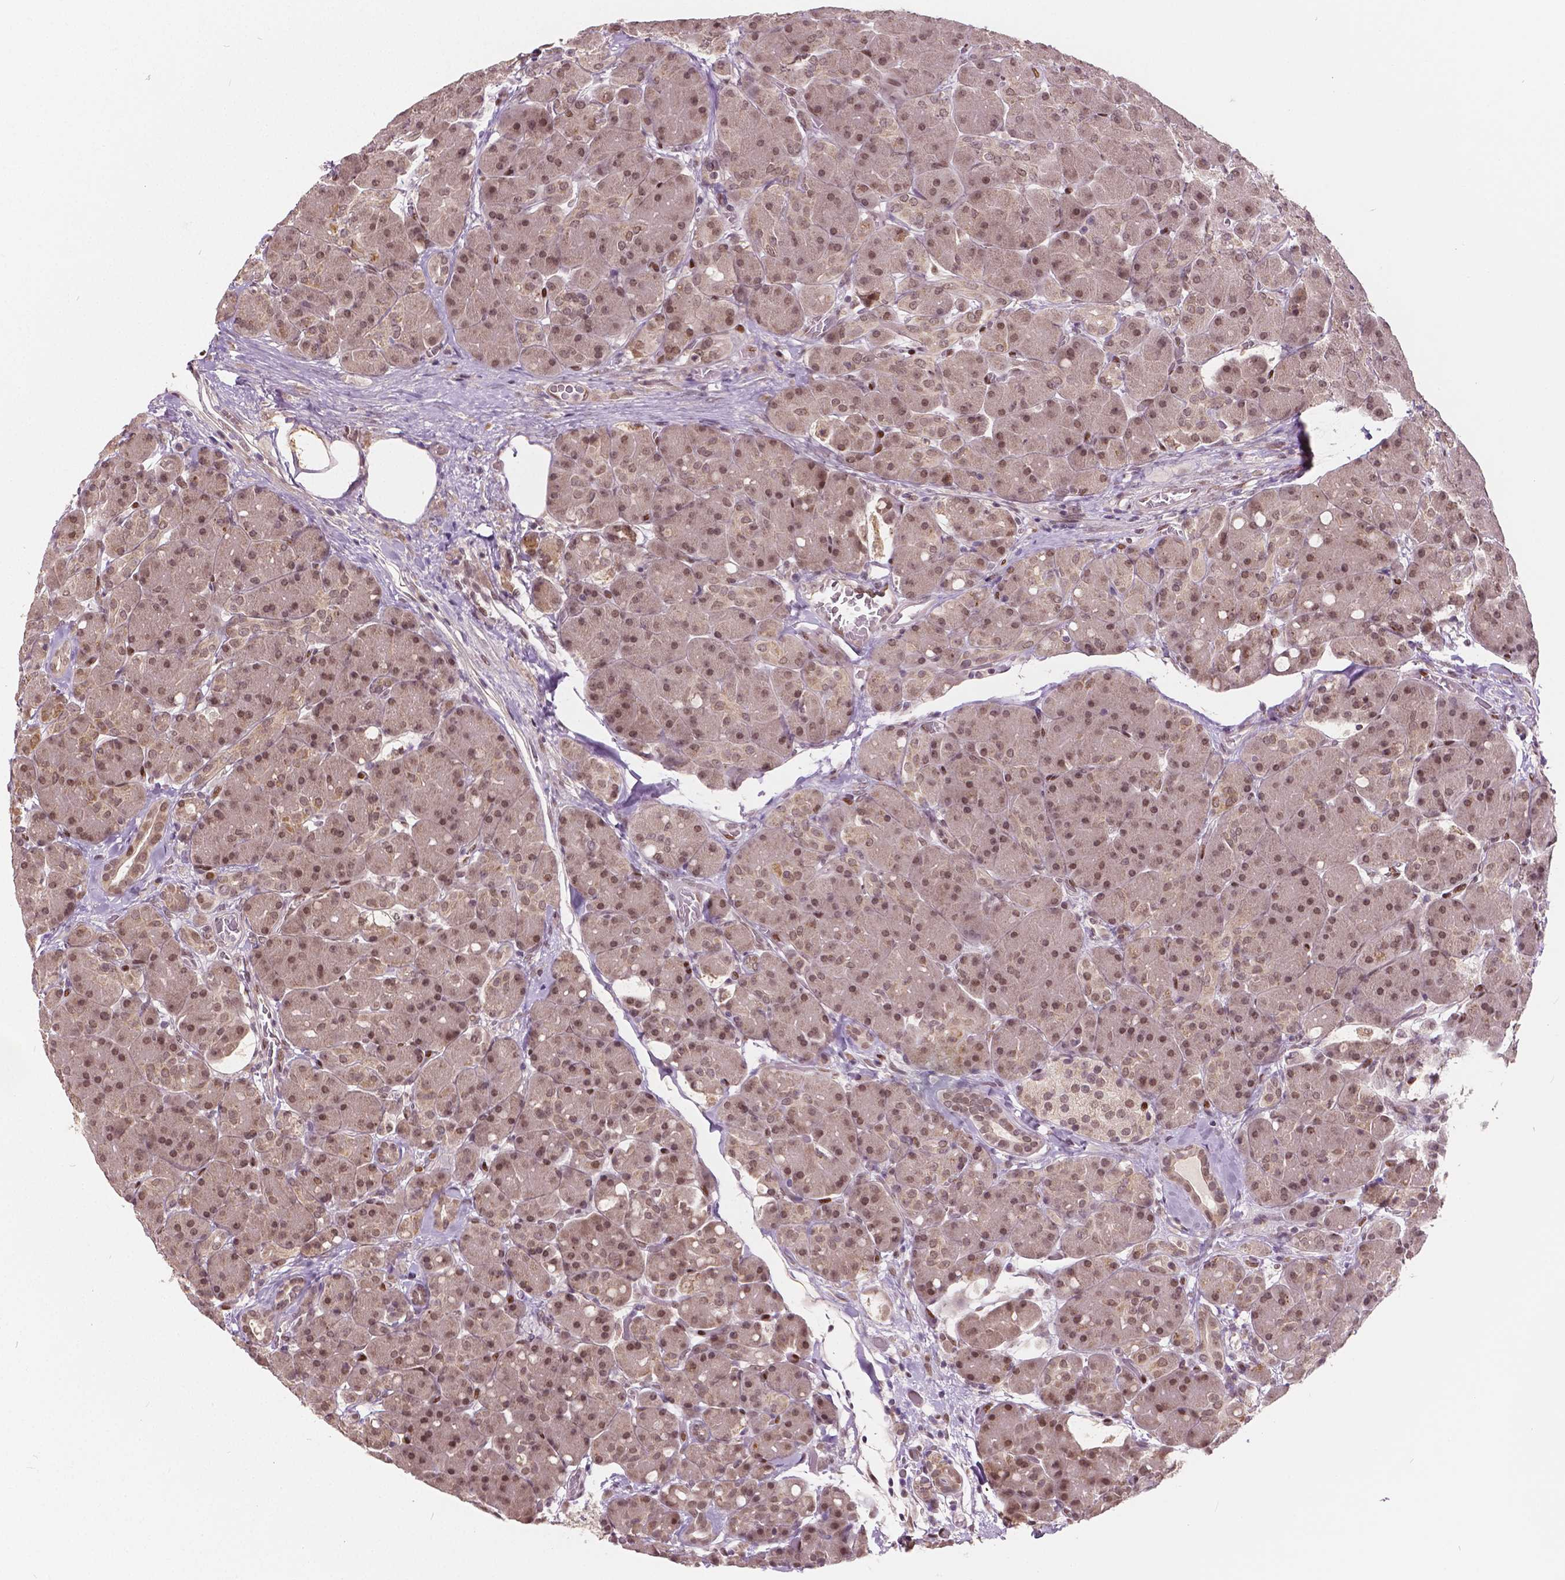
{"staining": {"intensity": "weak", "quantity": "25%-75%", "location": "nuclear"}, "tissue": "pancreas", "cell_type": "Exocrine glandular cells", "image_type": "normal", "snomed": [{"axis": "morphology", "description": "Normal tissue, NOS"}, {"axis": "topography", "description": "Pancreas"}], "caption": "Immunohistochemistry (DAB) staining of unremarkable human pancreas exhibits weak nuclear protein positivity in about 25%-75% of exocrine glandular cells.", "gene": "HMBOX1", "patient": {"sex": "male", "age": 55}}